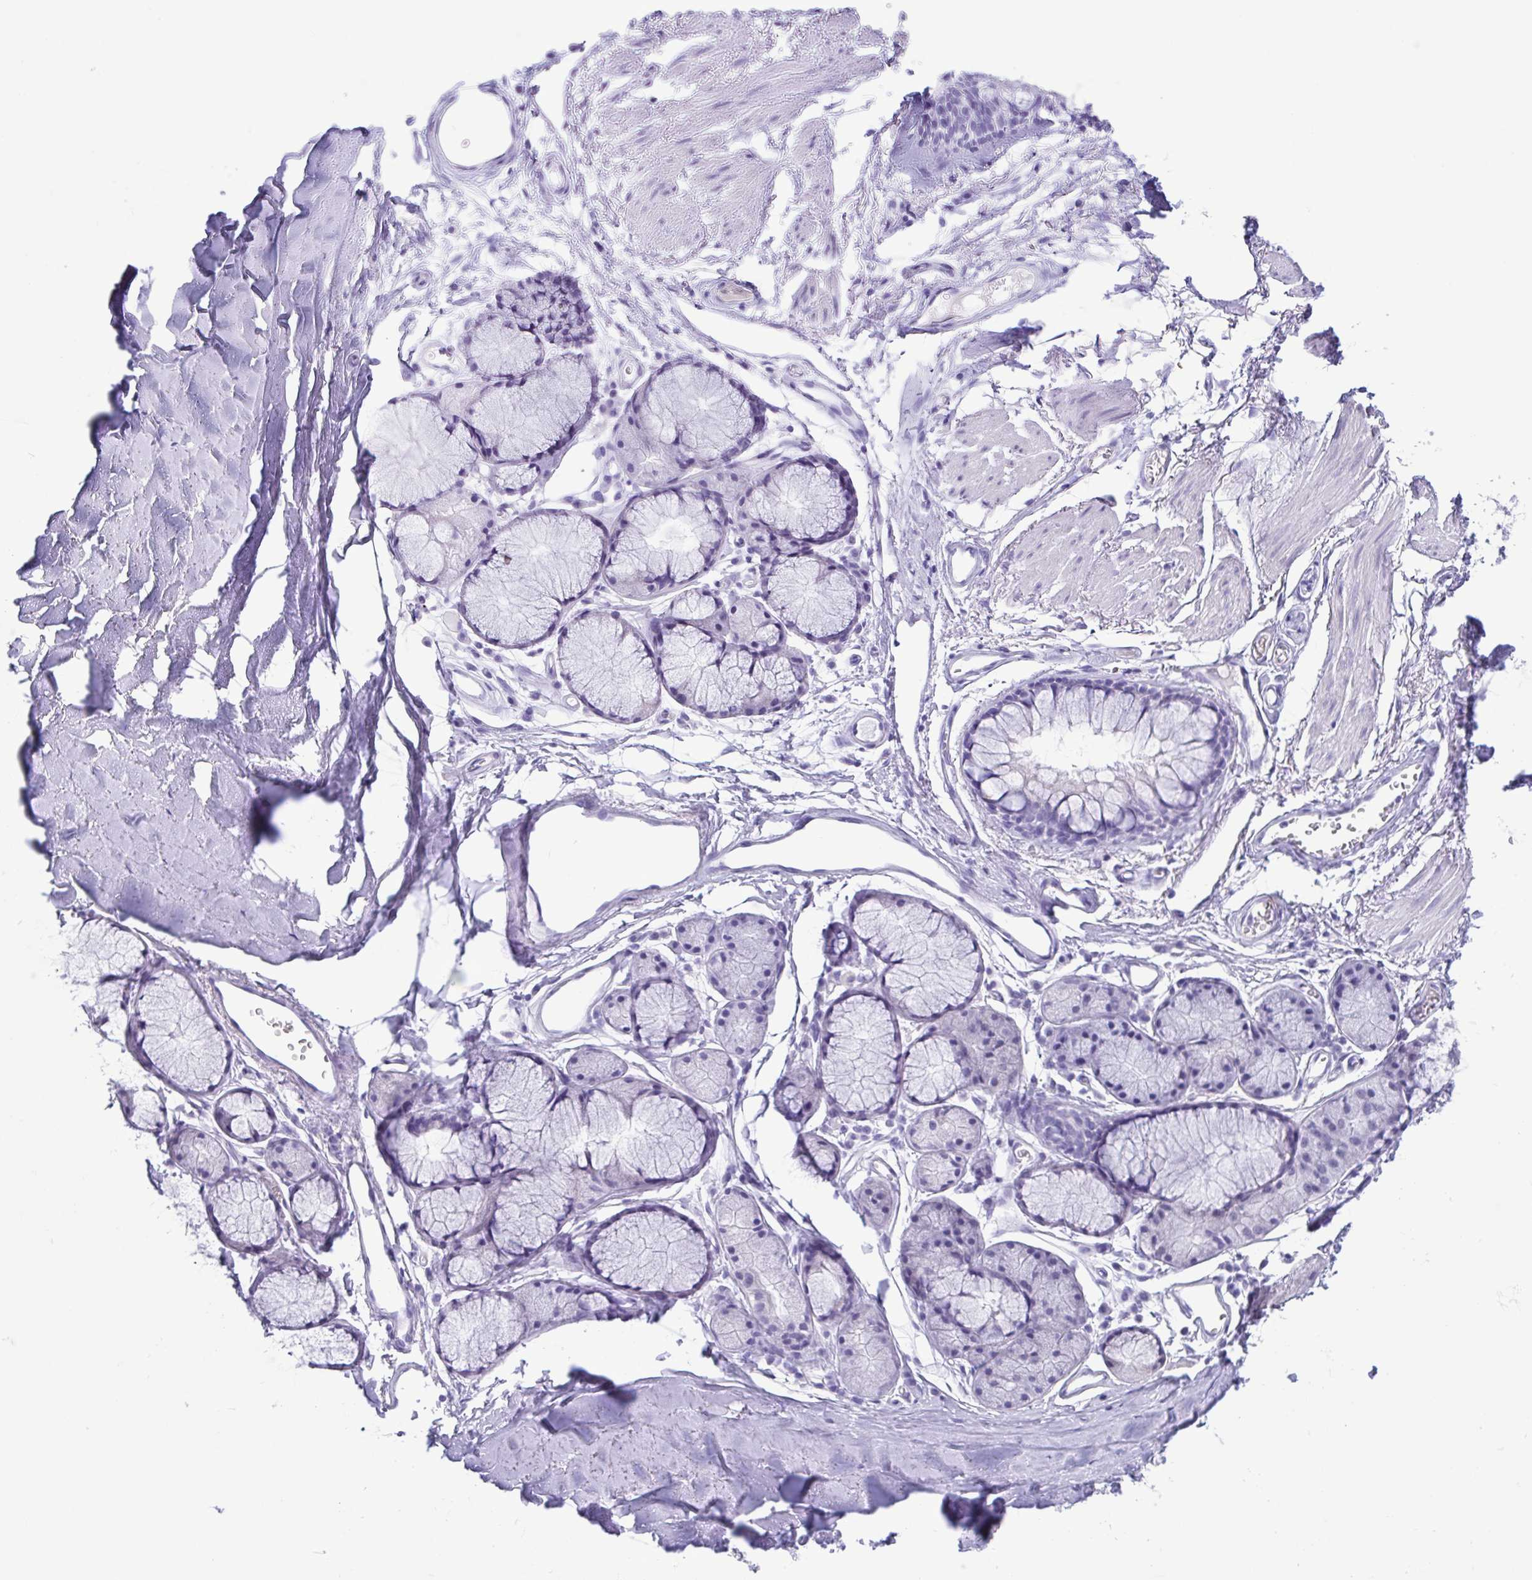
{"staining": {"intensity": "negative", "quantity": "none", "location": "none"}, "tissue": "adipose tissue", "cell_type": "Adipocytes", "image_type": "normal", "snomed": [{"axis": "morphology", "description": "Normal tissue, NOS"}, {"axis": "topography", "description": "Cartilage tissue"}, {"axis": "topography", "description": "Bronchus"}], "caption": "This is a histopathology image of immunohistochemistry staining of normal adipose tissue, which shows no staining in adipocytes.", "gene": "TSPY10", "patient": {"sex": "female", "age": 79}}